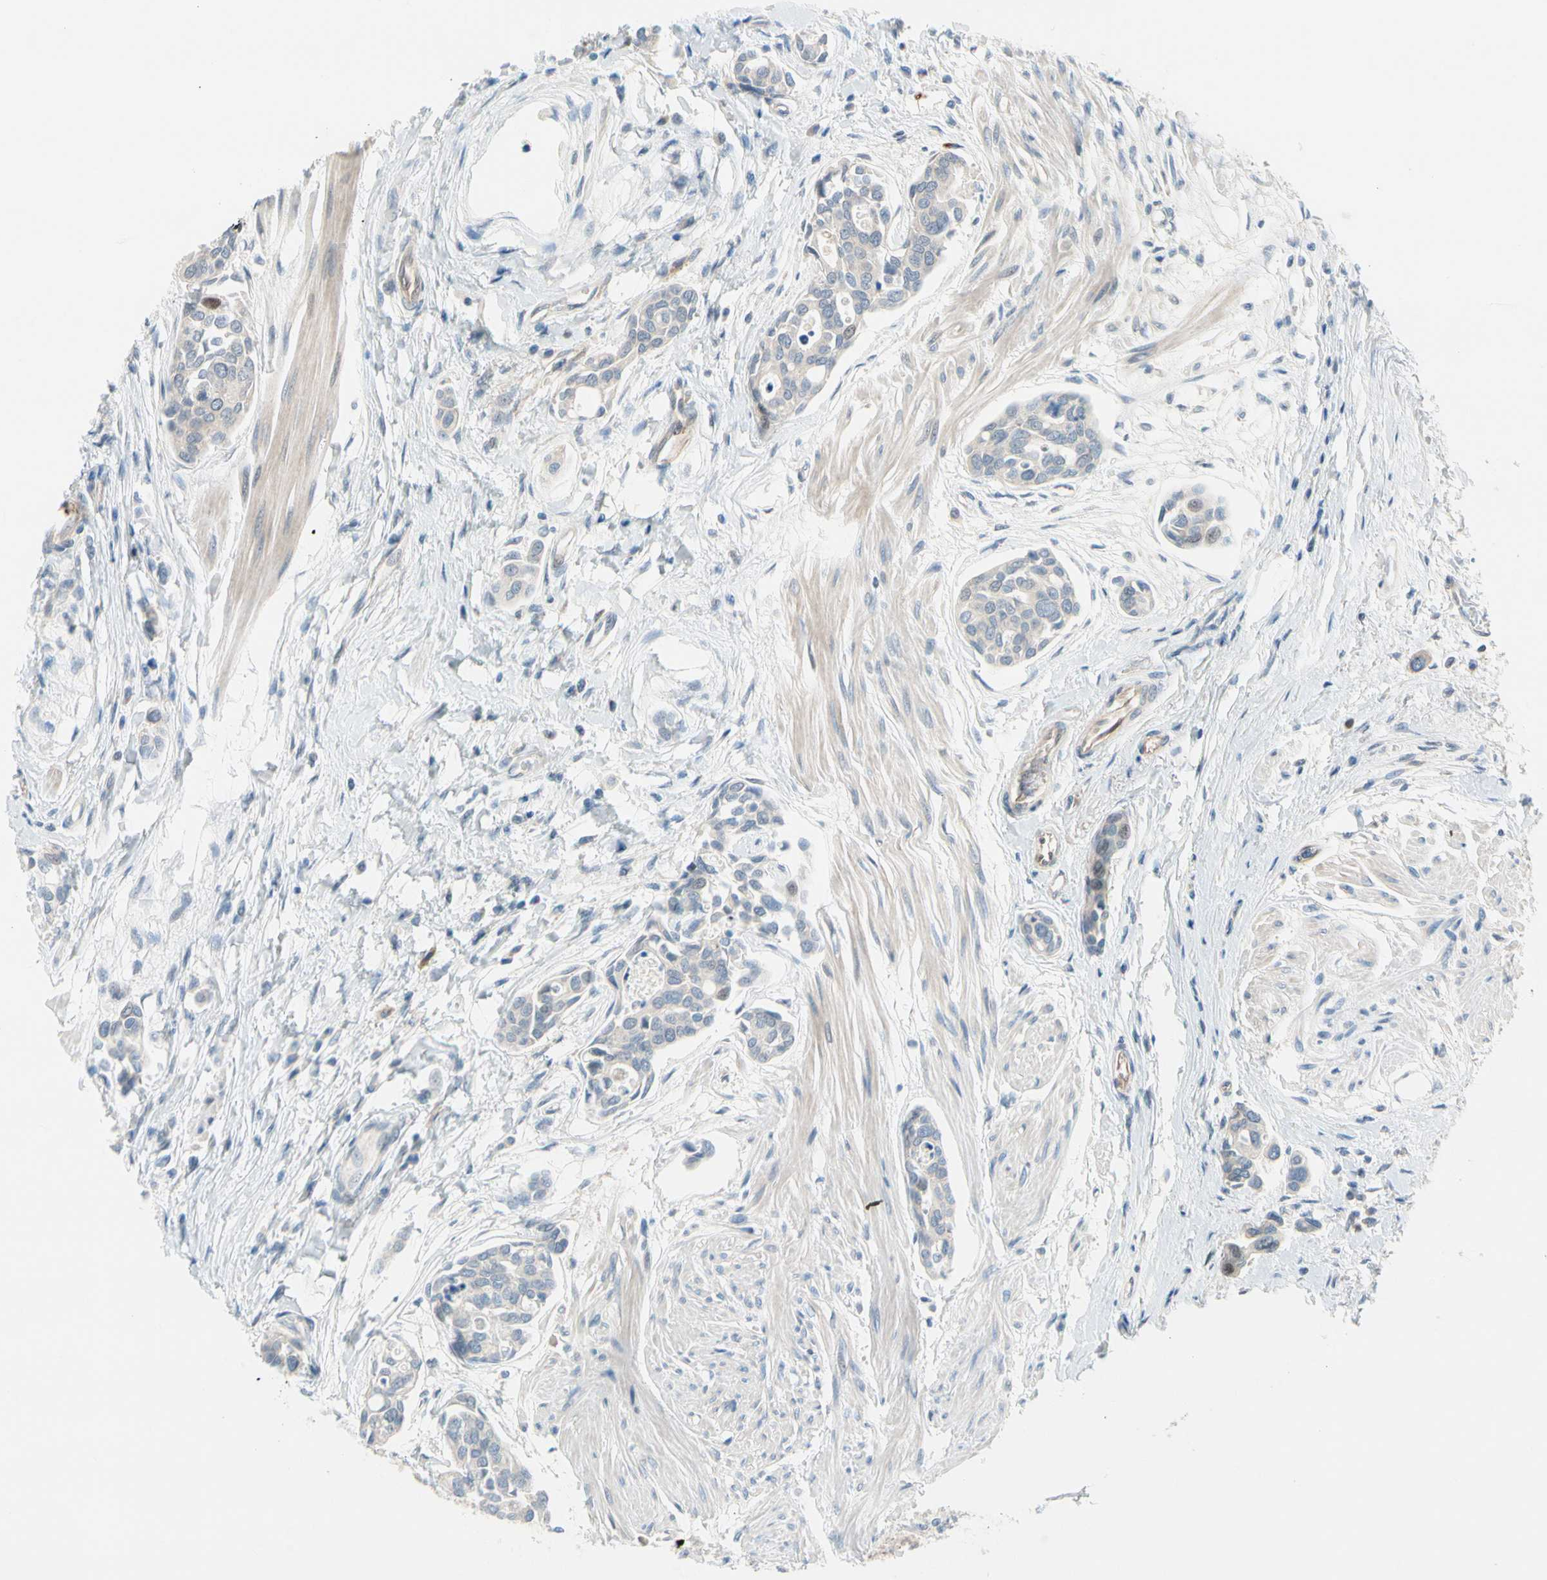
{"staining": {"intensity": "negative", "quantity": "none", "location": "none"}, "tissue": "urothelial cancer", "cell_type": "Tumor cells", "image_type": "cancer", "snomed": [{"axis": "morphology", "description": "Urothelial carcinoma, High grade"}, {"axis": "topography", "description": "Urinary bladder"}], "caption": "Protein analysis of urothelial cancer displays no significant expression in tumor cells. (DAB IHC visualized using brightfield microscopy, high magnification).", "gene": "CFAP36", "patient": {"sex": "male", "age": 78}}